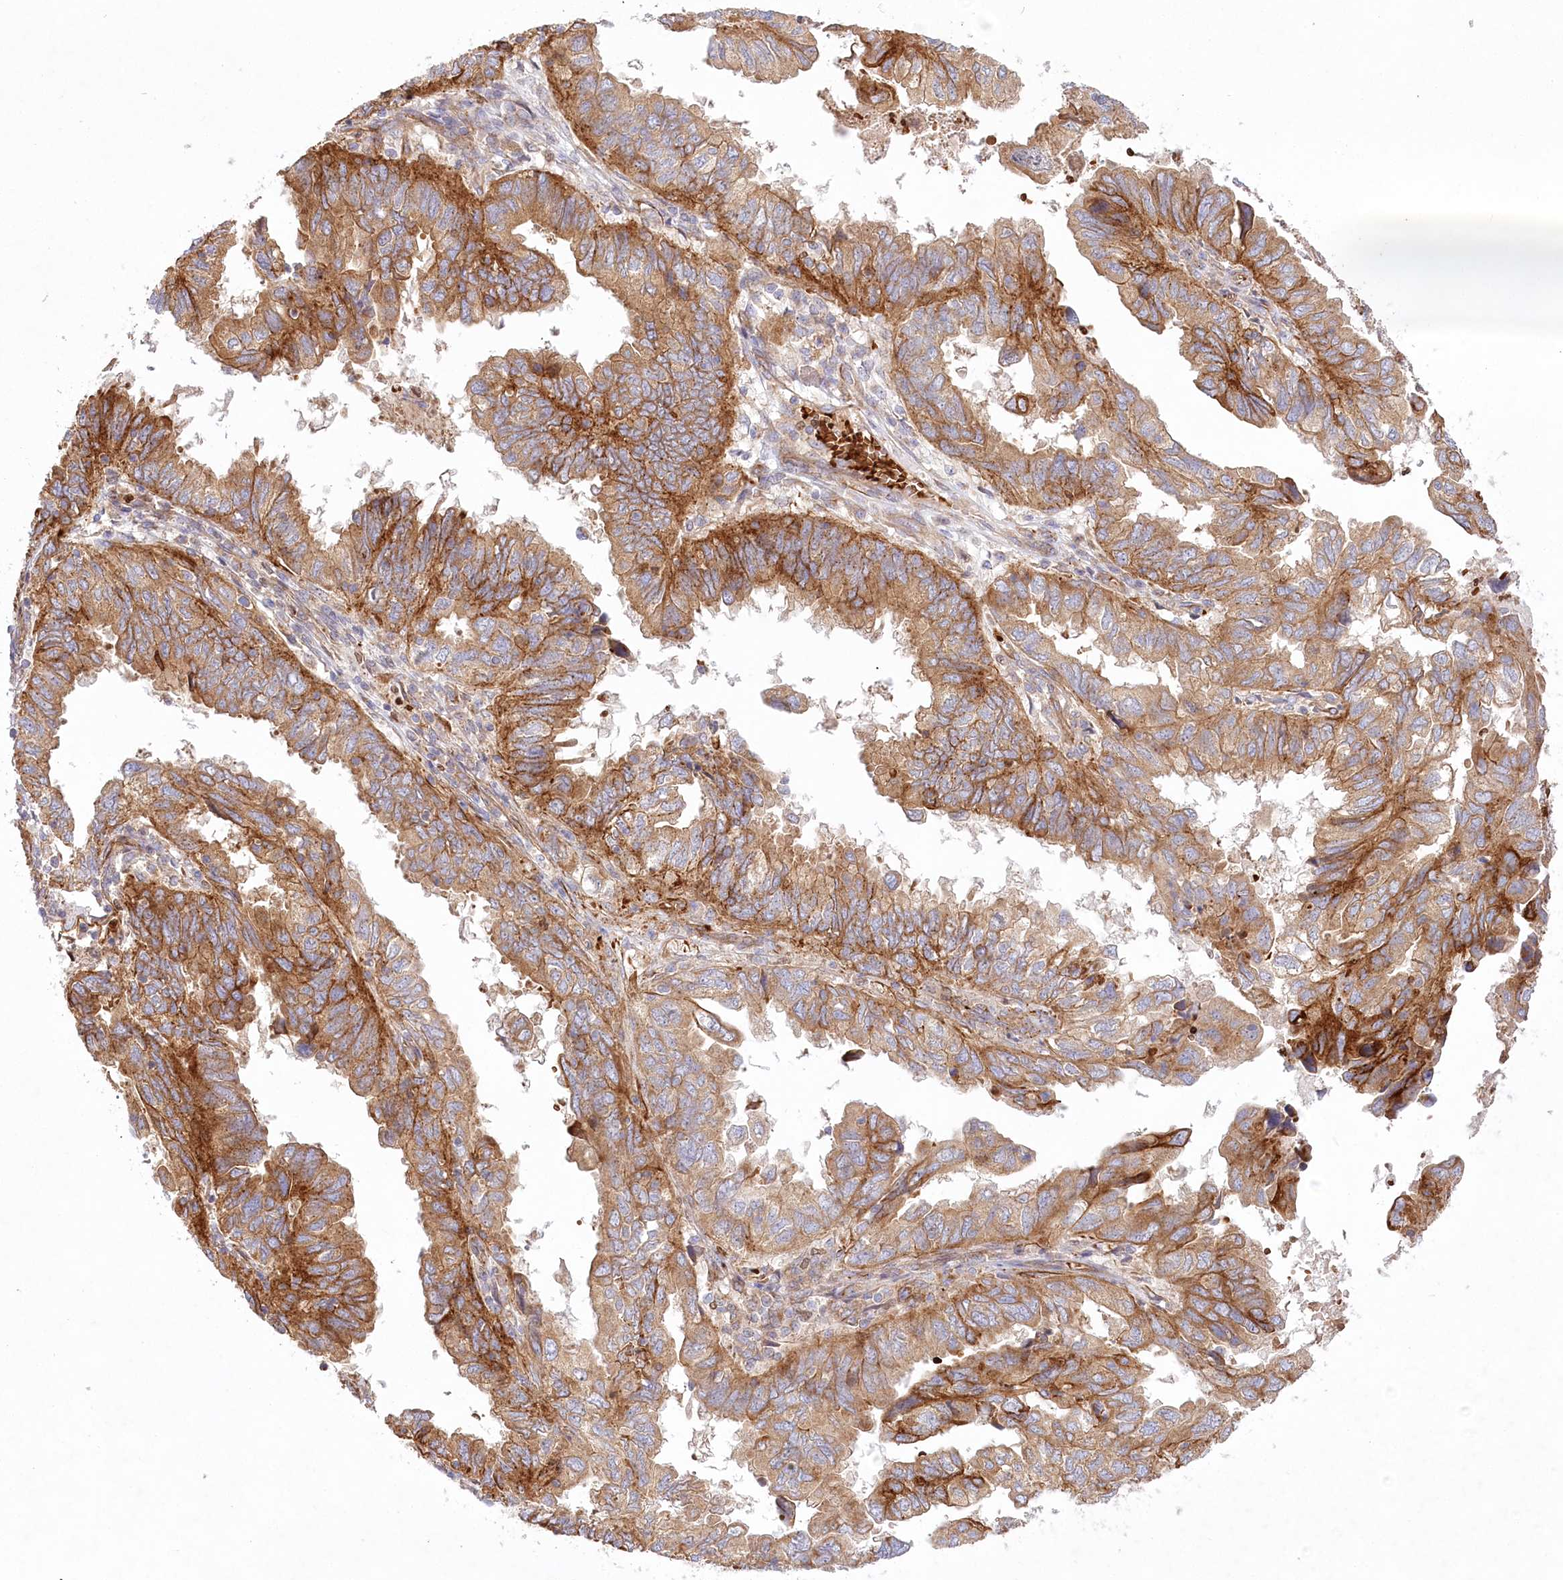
{"staining": {"intensity": "moderate", "quantity": ">75%", "location": "cytoplasmic/membranous"}, "tissue": "endometrial cancer", "cell_type": "Tumor cells", "image_type": "cancer", "snomed": [{"axis": "morphology", "description": "Adenocarcinoma, NOS"}, {"axis": "topography", "description": "Uterus"}], "caption": "An image showing moderate cytoplasmic/membranous expression in about >75% of tumor cells in endometrial cancer (adenocarcinoma), as visualized by brown immunohistochemical staining.", "gene": "COMMD3", "patient": {"sex": "female", "age": 77}}